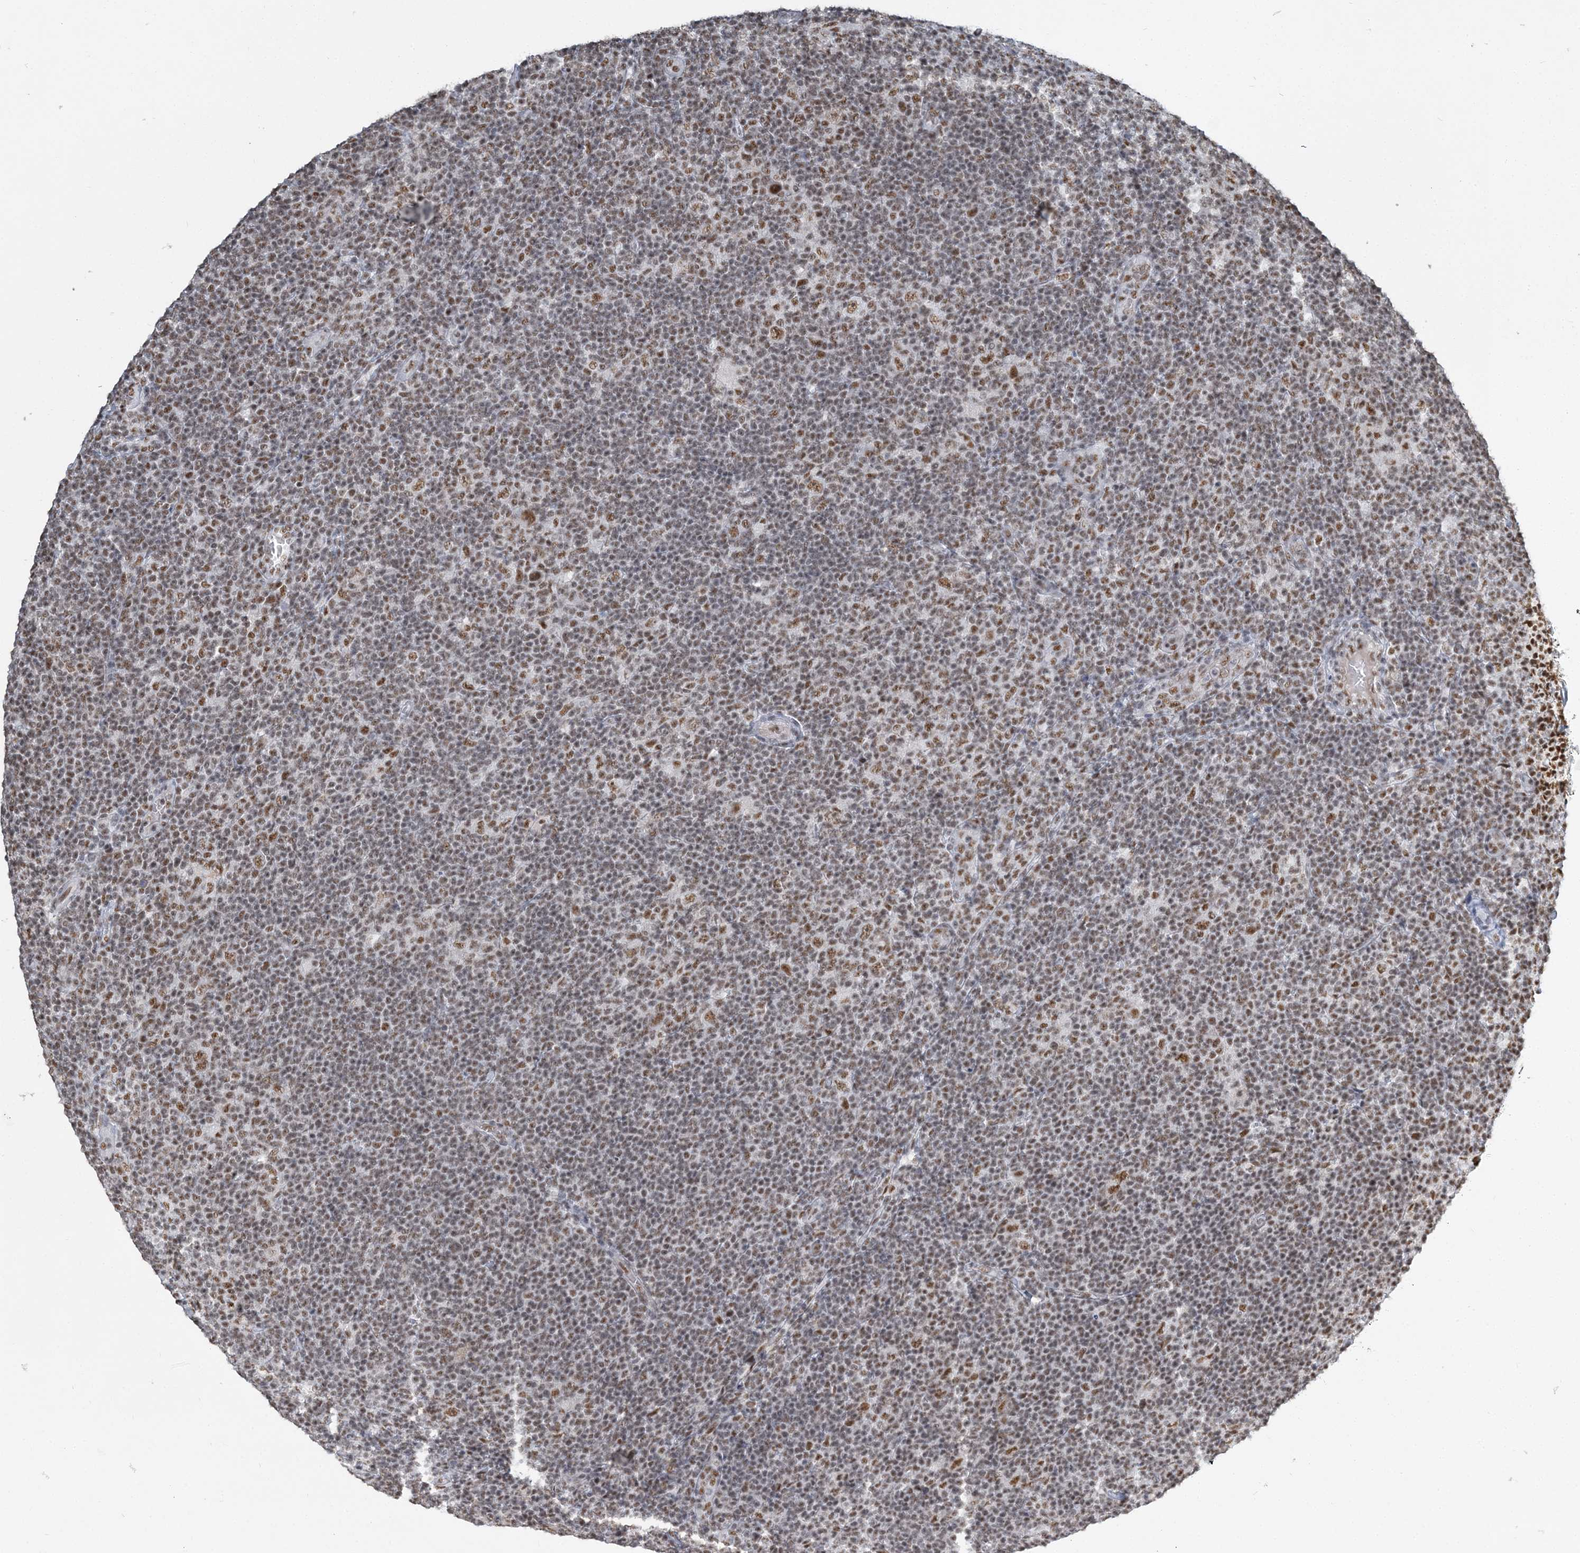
{"staining": {"intensity": "moderate", "quantity": ">75%", "location": "nuclear"}, "tissue": "lymphoma", "cell_type": "Tumor cells", "image_type": "cancer", "snomed": [{"axis": "morphology", "description": "Hodgkin's disease, NOS"}, {"axis": "topography", "description": "Lymph node"}], "caption": "Approximately >75% of tumor cells in lymphoma exhibit moderate nuclear protein expression as visualized by brown immunohistochemical staining.", "gene": "PLRG1", "patient": {"sex": "female", "age": 57}}